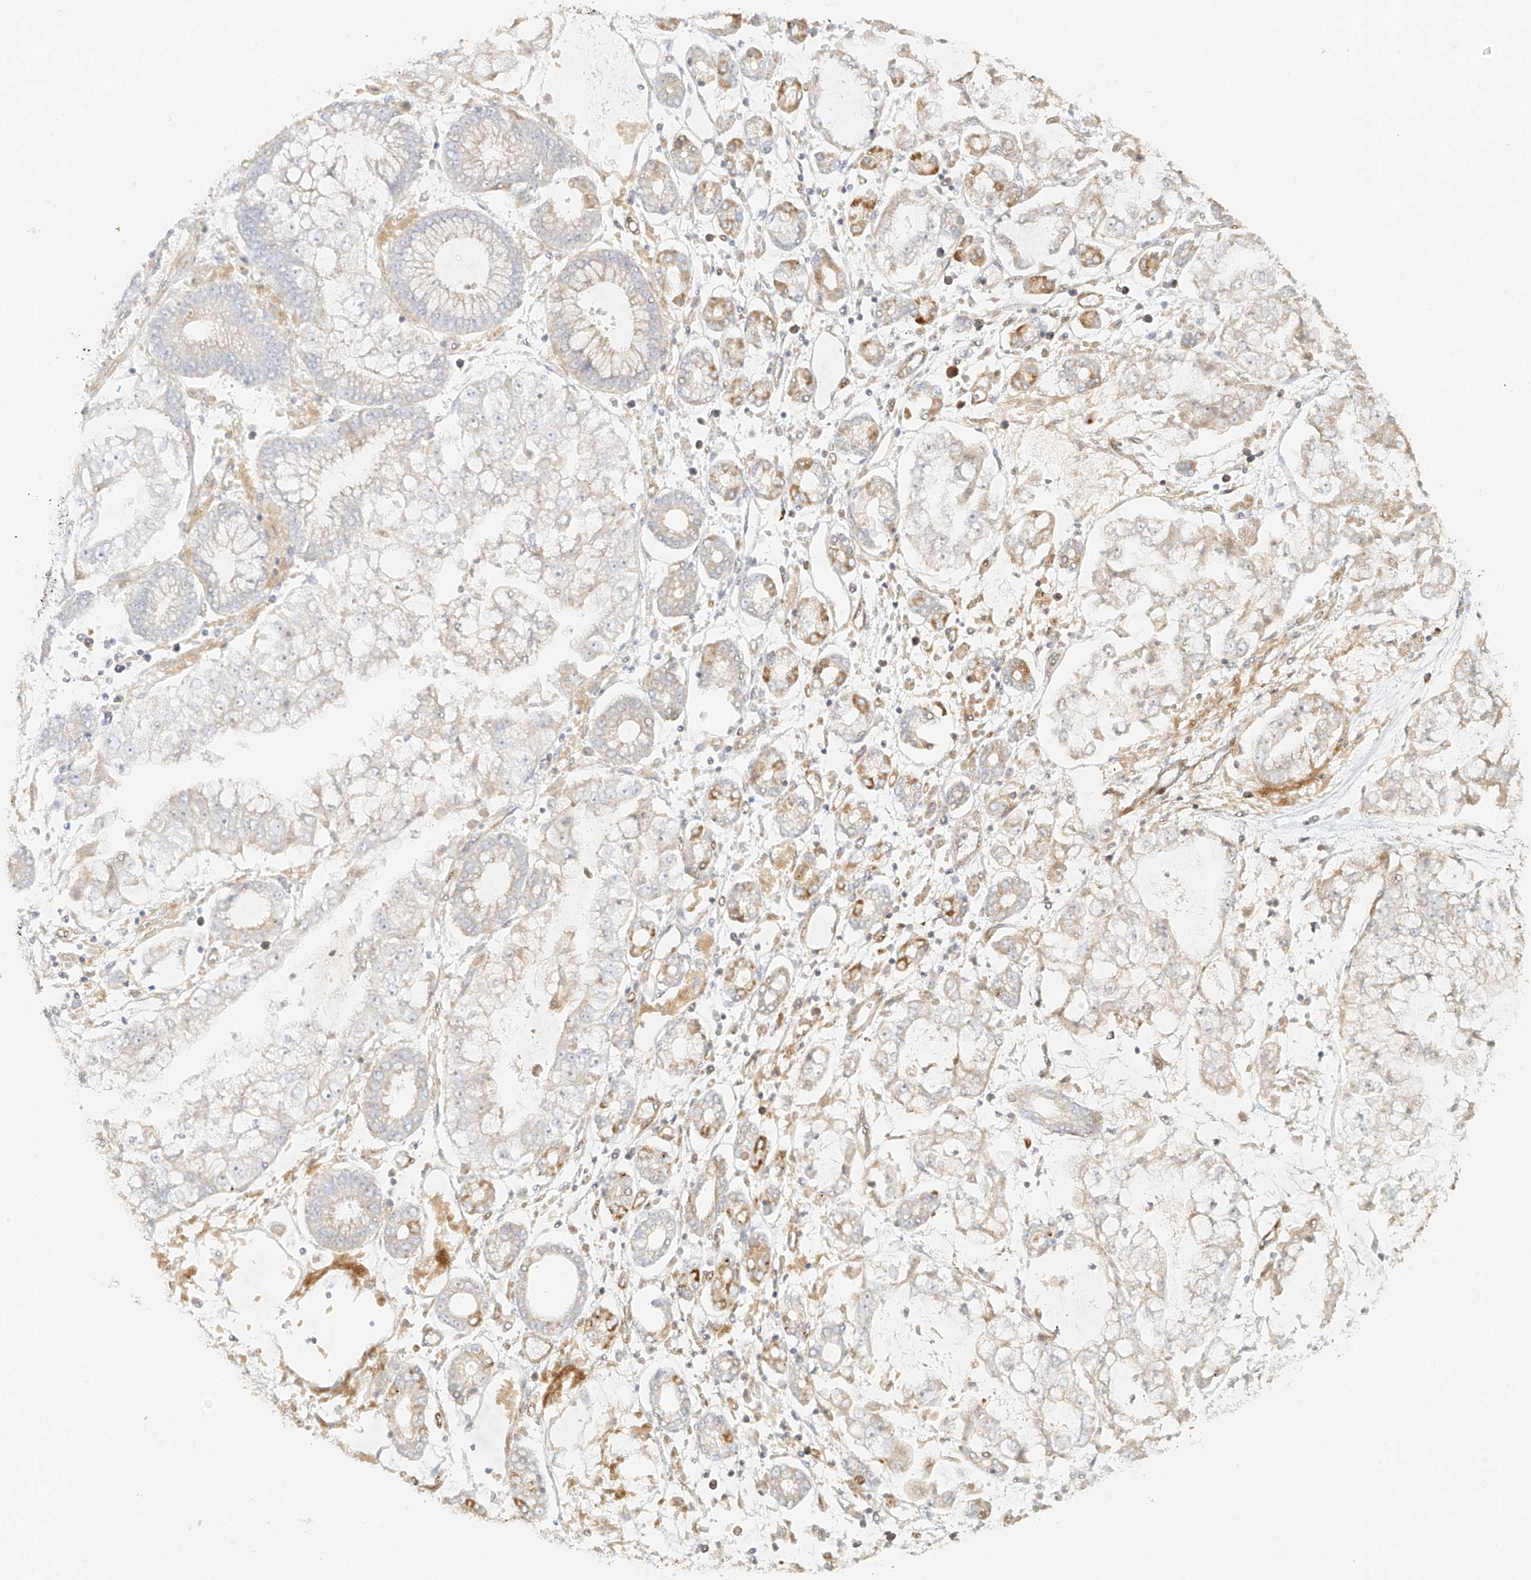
{"staining": {"intensity": "moderate", "quantity": "<25%", "location": "cytoplasmic/membranous"}, "tissue": "stomach cancer", "cell_type": "Tumor cells", "image_type": "cancer", "snomed": [{"axis": "morphology", "description": "Adenocarcinoma, NOS"}, {"axis": "topography", "description": "Stomach"}], "caption": "A low amount of moderate cytoplasmic/membranous staining is present in about <25% of tumor cells in adenocarcinoma (stomach) tissue. The staining is performed using DAB (3,3'-diaminobenzidine) brown chromogen to label protein expression. The nuclei are counter-stained blue using hematoxylin.", "gene": "MIPEP", "patient": {"sex": "male", "age": 76}}